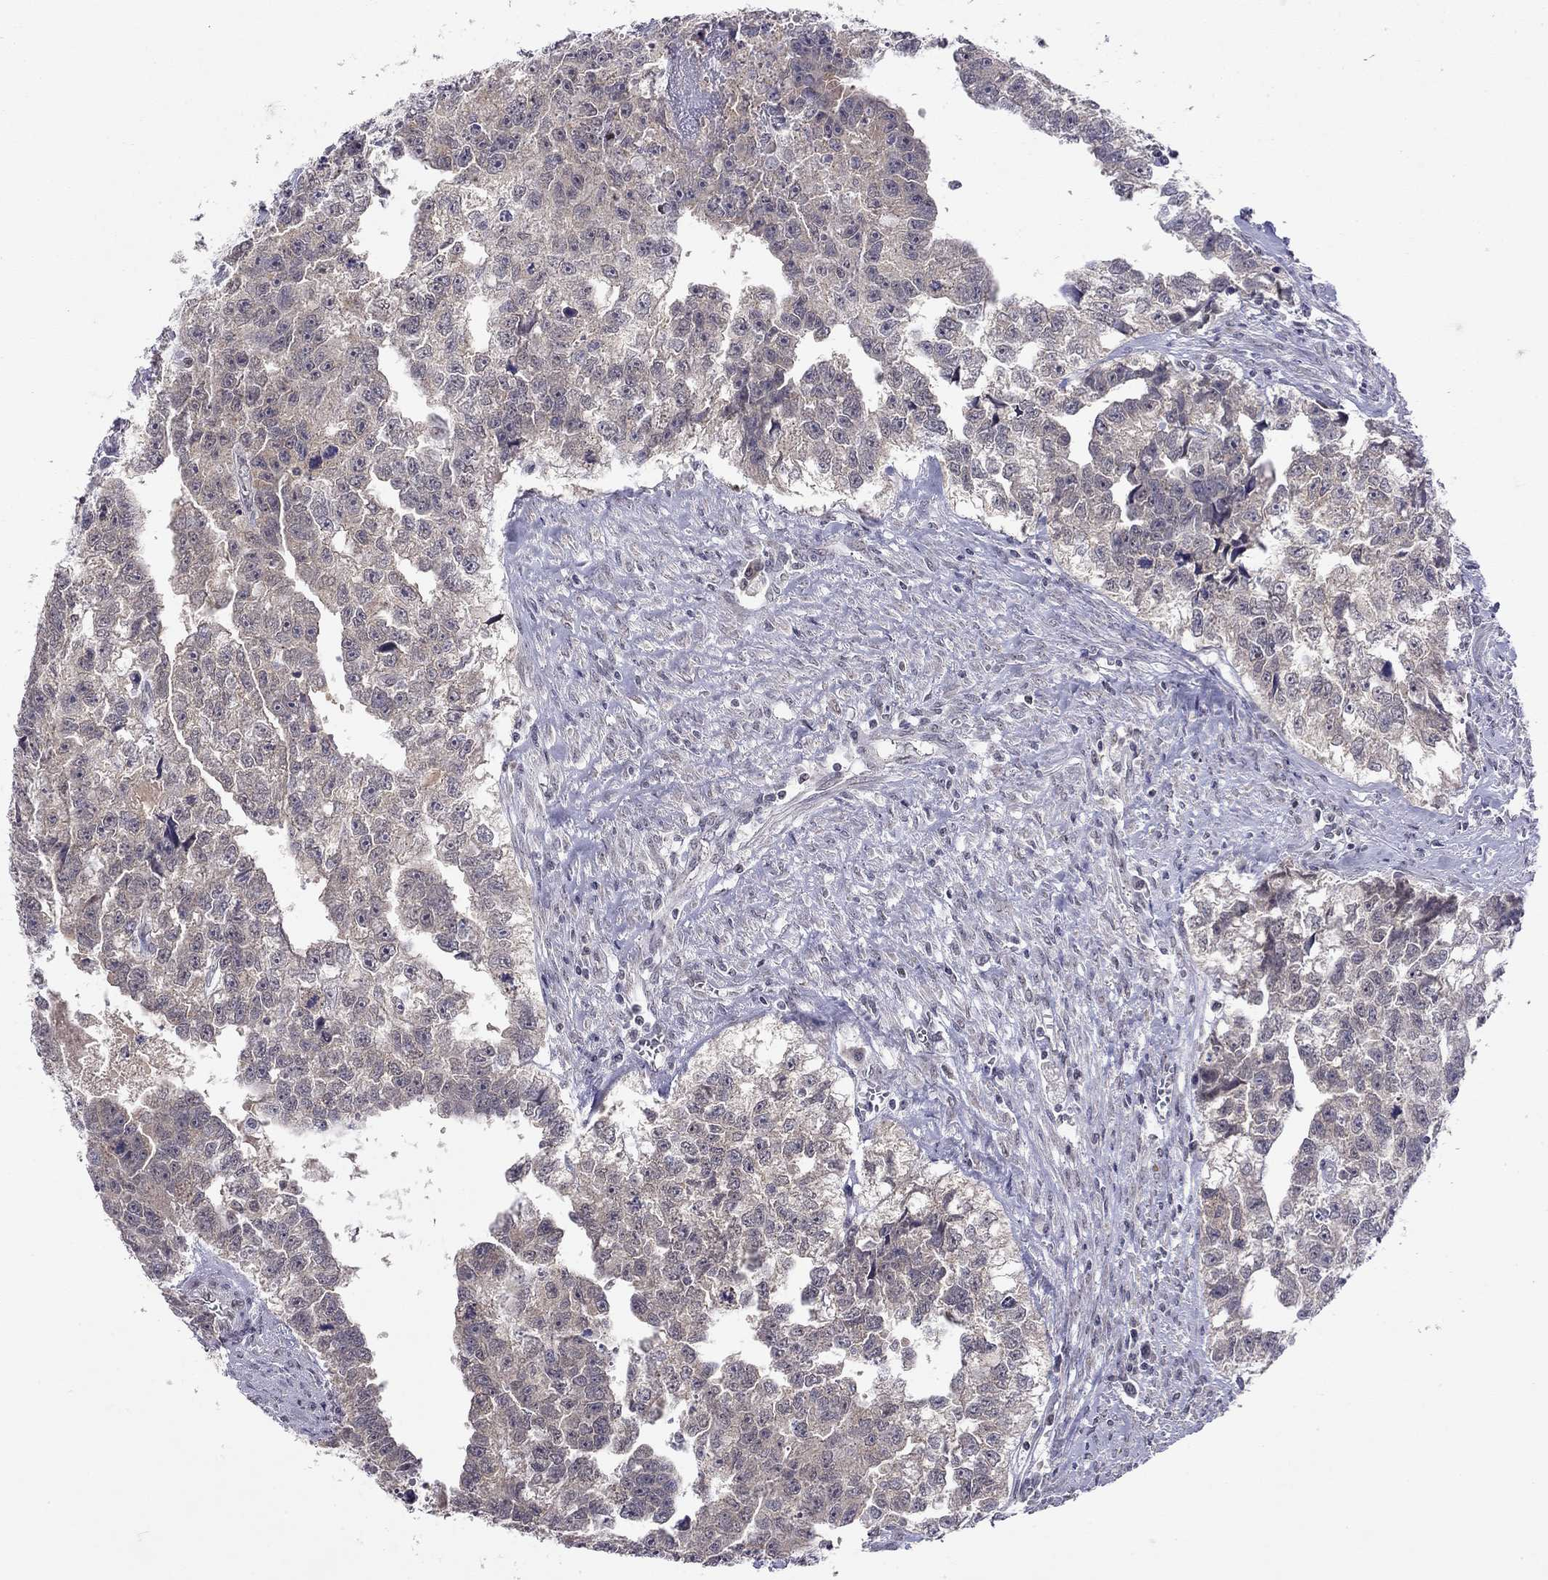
{"staining": {"intensity": "negative", "quantity": "none", "location": "none"}, "tissue": "testis cancer", "cell_type": "Tumor cells", "image_type": "cancer", "snomed": [{"axis": "morphology", "description": "Carcinoma, Embryonal, NOS"}, {"axis": "morphology", "description": "Teratoma, malignant, NOS"}, {"axis": "topography", "description": "Testis"}], "caption": "Micrograph shows no protein staining in tumor cells of testis cancer (teratoma (malignant)) tissue.", "gene": "WNK3", "patient": {"sex": "male", "age": 44}}